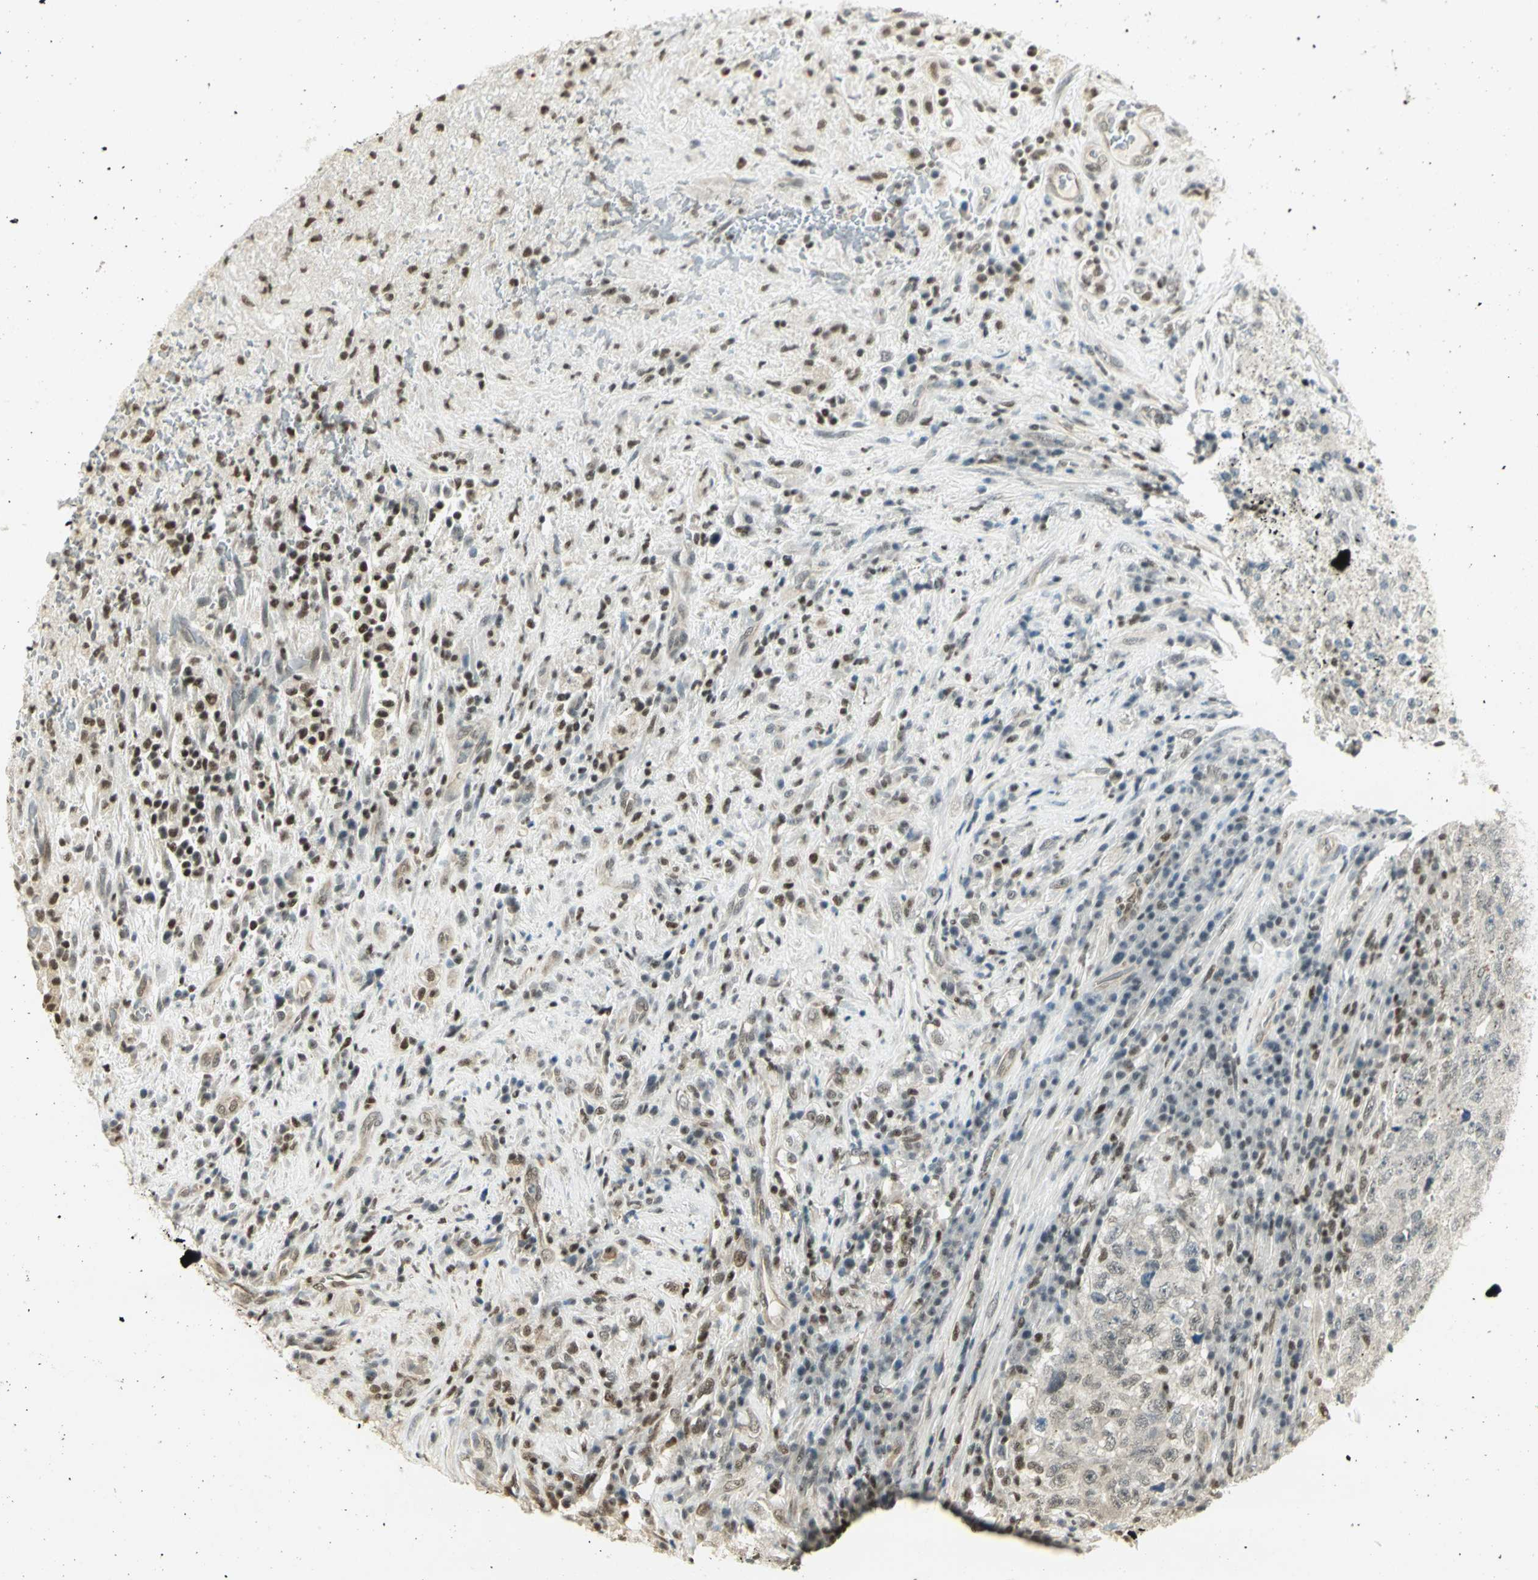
{"staining": {"intensity": "weak", "quantity": "25%-75%", "location": "nuclear"}, "tissue": "testis cancer", "cell_type": "Tumor cells", "image_type": "cancer", "snomed": [{"axis": "morphology", "description": "Necrosis, NOS"}, {"axis": "morphology", "description": "Carcinoma, Embryonal, NOS"}, {"axis": "topography", "description": "Testis"}], "caption": "Immunohistochemistry (IHC) micrograph of neoplastic tissue: testis embryonal carcinoma stained using IHC displays low levels of weak protein expression localized specifically in the nuclear of tumor cells, appearing as a nuclear brown color.", "gene": "ELF1", "patient": {"sex": "male", "age": 19}}